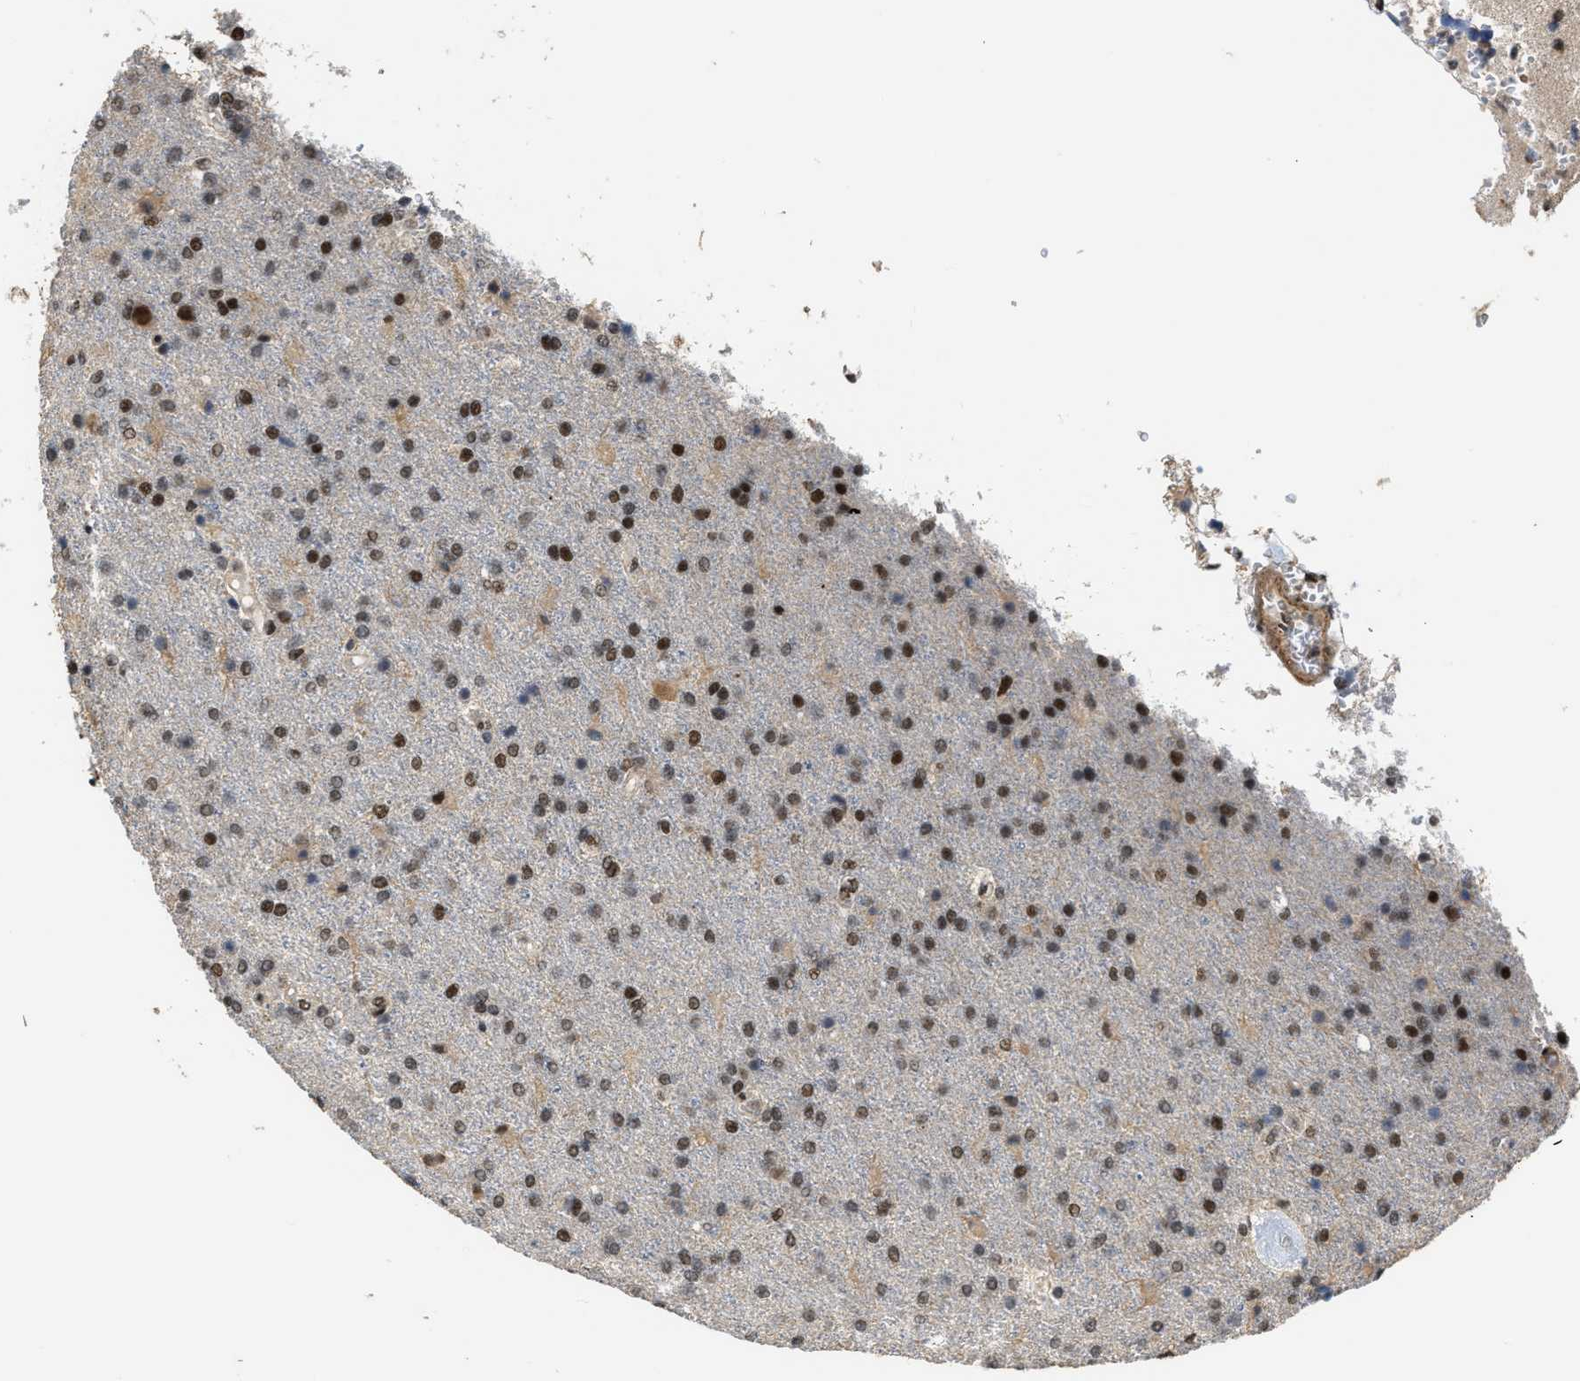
{"staining": {"intensity": "moderate", "quantity": "25%-75%", "location": "nuclear"}, "tissue": "glioma", "cell_type": "Tumor cells", "image_type": "cancer", "snomed": [{"axis": "morphology", "description": "Glioma, malignant, High grade"}, {"axis": "topography", "description": "Brain"}], "caption": "Immunohistochemical staining of glioma reveals medium levels of moderate nuclear staining in approximately 25%-75% of tumor cells.", "gene": "SERTAD2", "patient": {"sex": "male", "age": 72}}